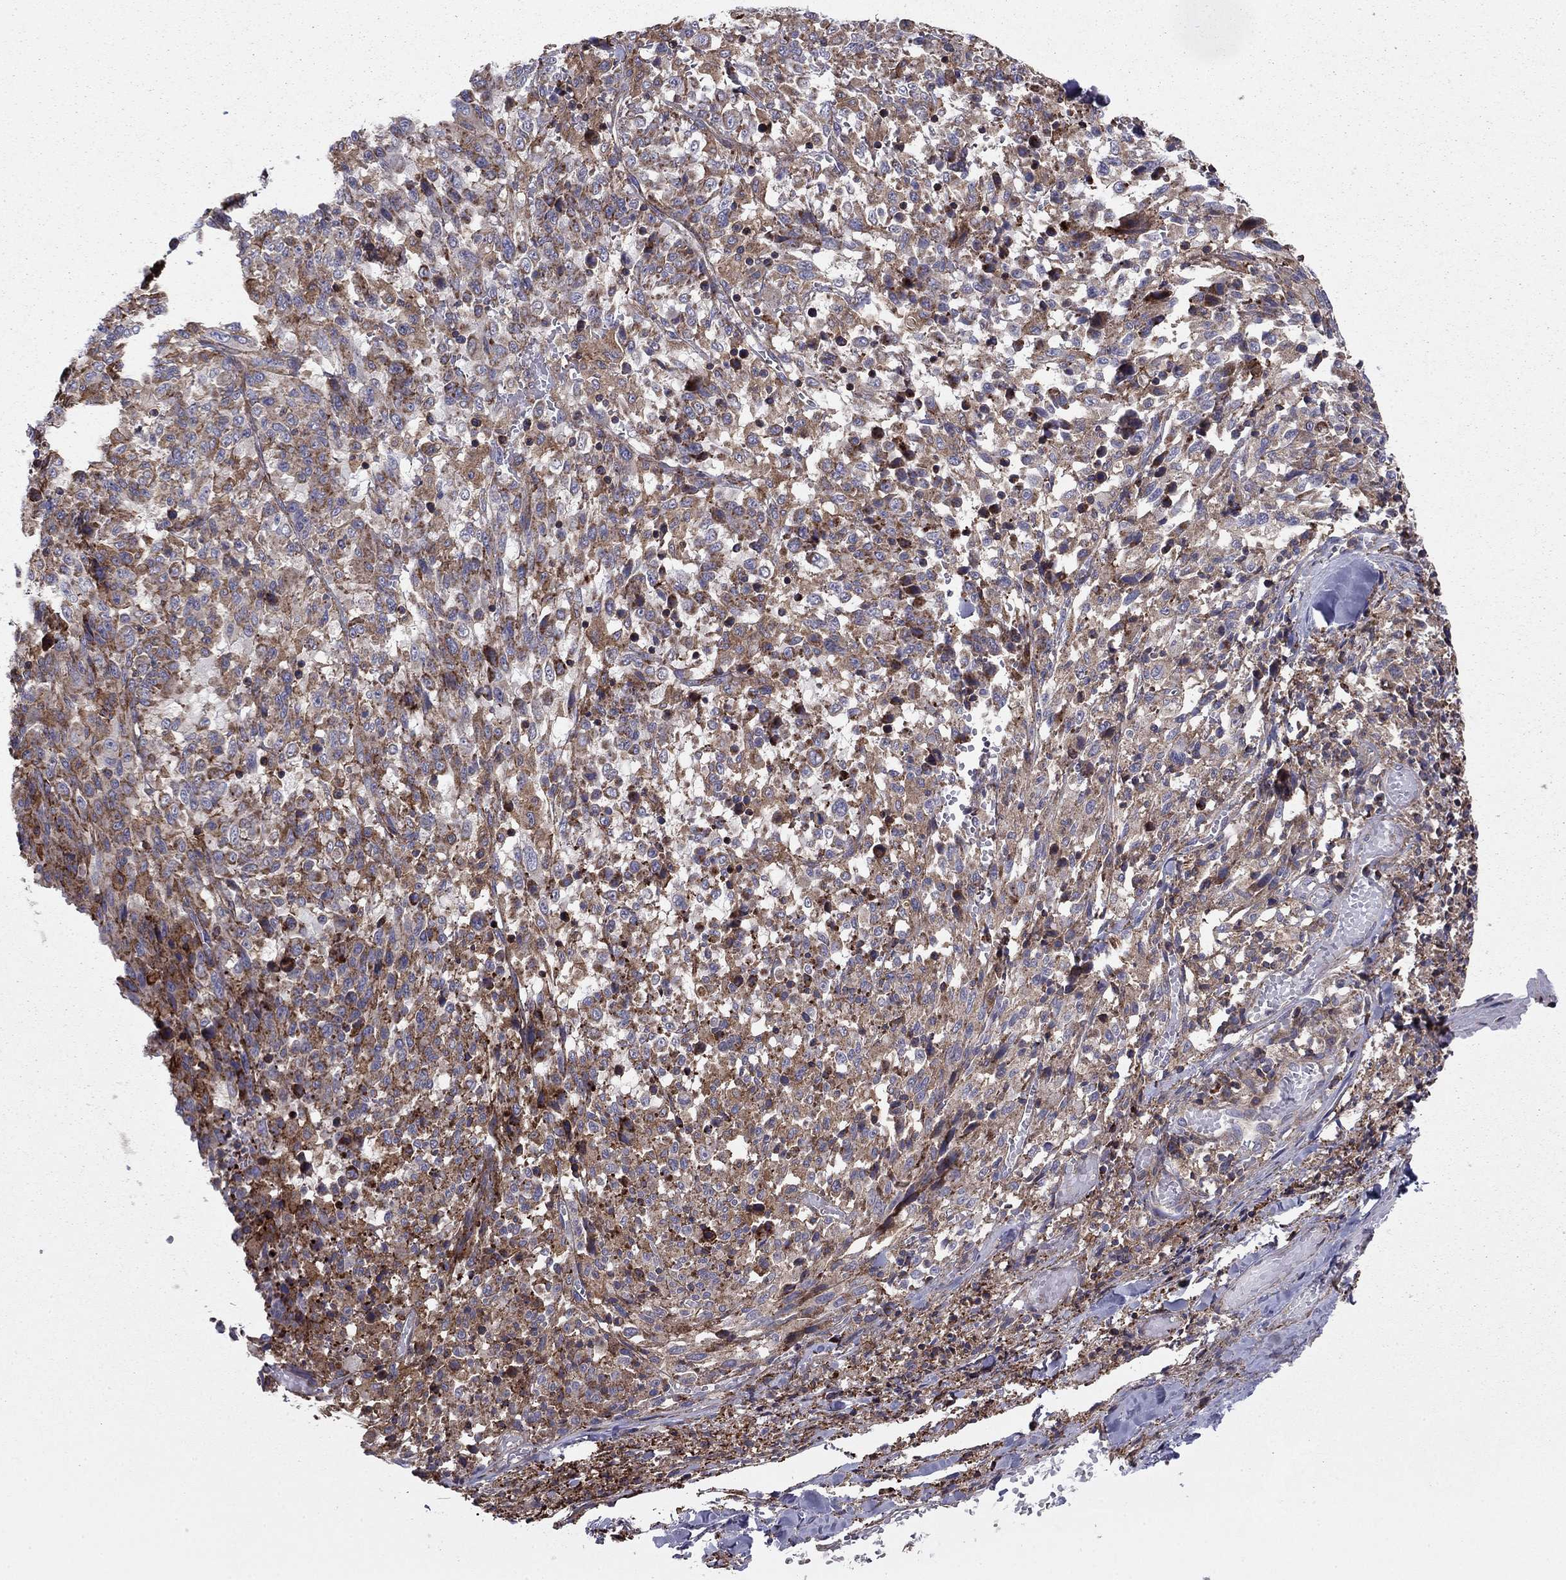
{"staining": {"intensity": "moderate", "quantity": "25%-75%", "location": "cytoplasmic/membranous"}, "tissue": "melanoma", "cell_type": "Tumor cells", "image_type": "cancer", "snomed": [{"axis": "morphology", "description": "Malignant melanoma, NOS"}, {"axis": "topography", "description": "Skin"}], "caption": "Immunohistochemistry staining of malignant melanoma, which reveals medium levels of moderate cytoplasmic/membranous expression in about 25%-75% of tumor cells indicating moderate cytoplasmic/membranous protein positivity. The staining was performed using DAB (3,3'-diaminobenzidine) (brown) for protein detection and nuclei were counterstained in hematoxylin (blue).", "gene": "ALG6", "patient": {"sex": "female", "age": 91}}